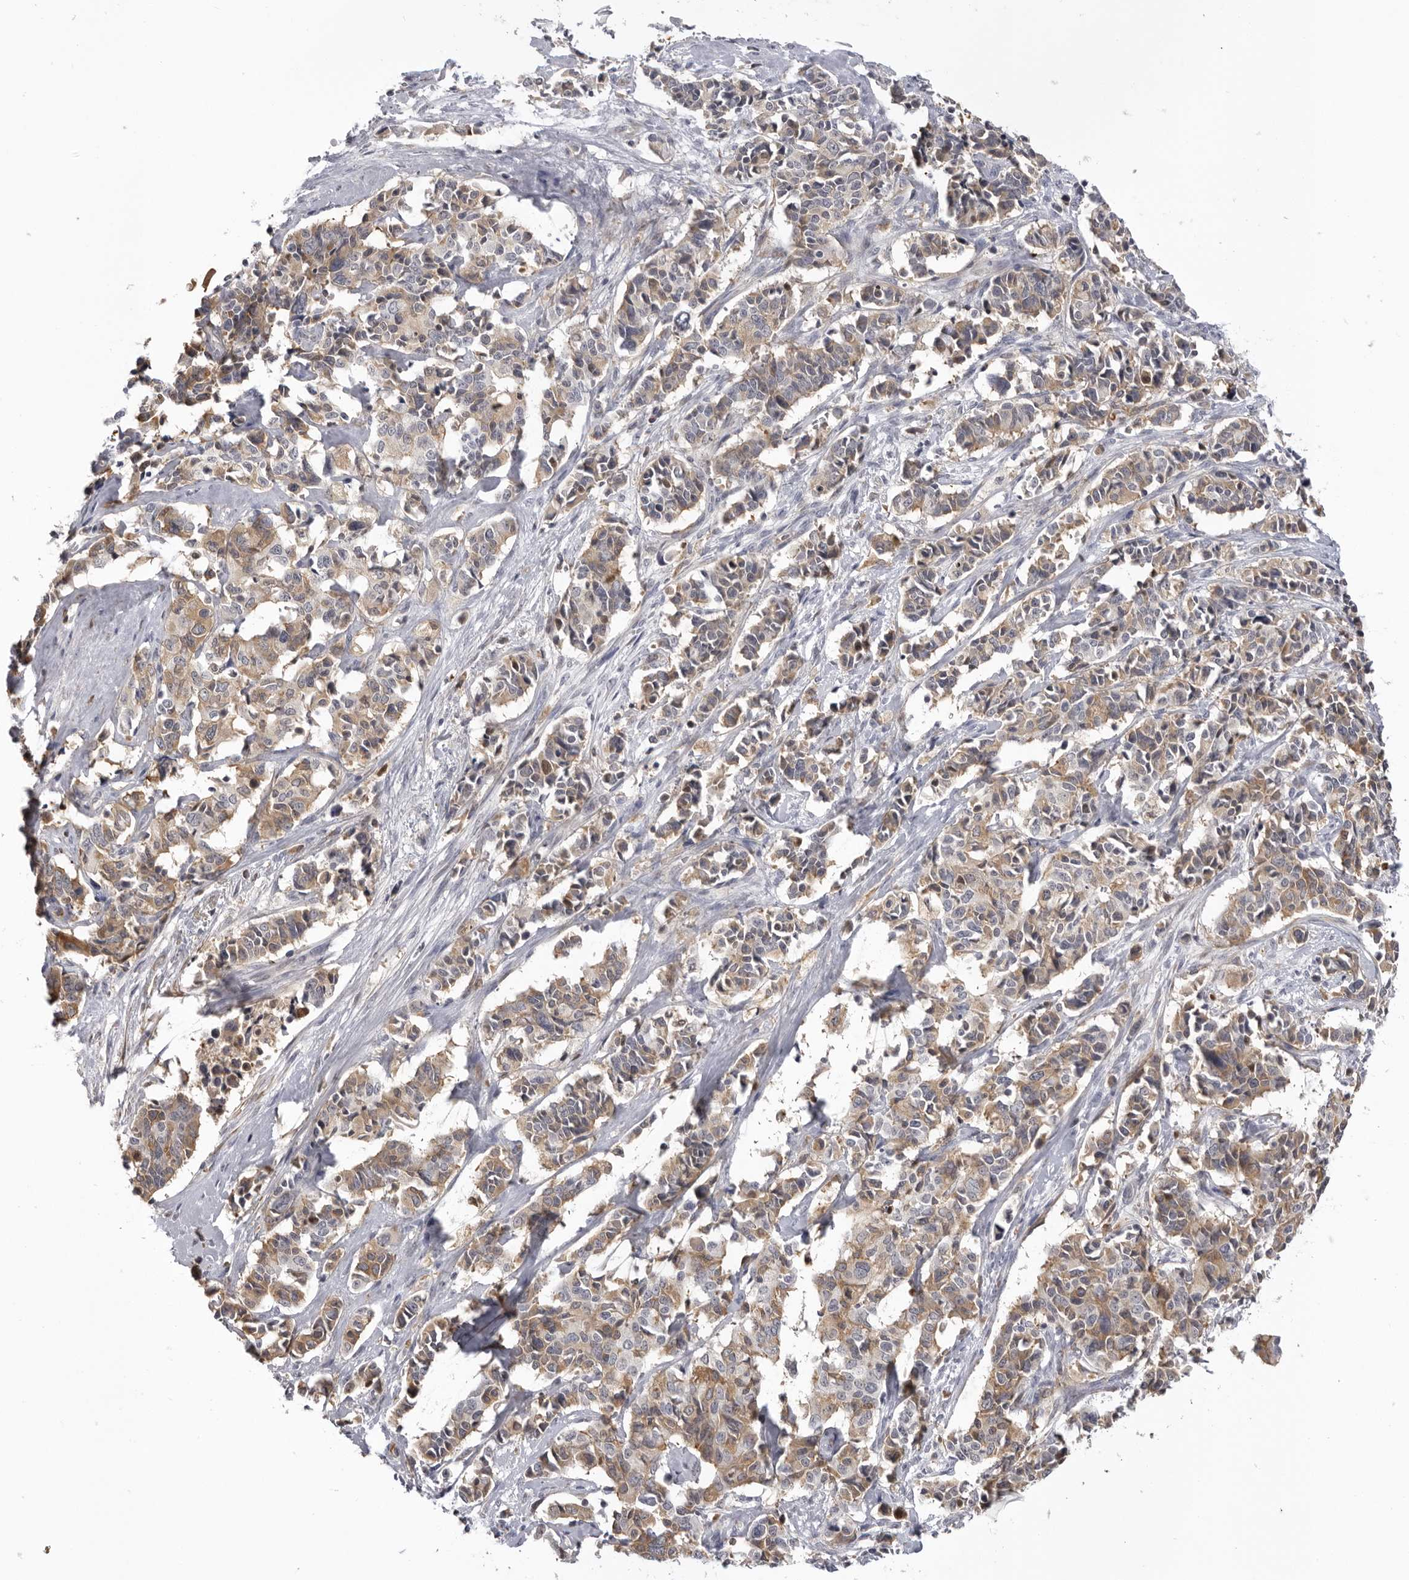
{"staining": {"intensity": "weak", "quantity": ">75%", "location": "cytoplasmic/membranous"}, "tissue": "cervical cancer", "cell_type": "Tumor cells", "image_type": "cancer", "snomed": [{"axis": "morphology", "description": "Normal tissue, NOS"}, {"axis": "morphology", "description": "Squamous cell carcinoma, NOS"}, {"axis": "topography", "description": "Cervix"}], "caption": "Immunohistochemistry staining of cervical cancer (squamous cell carcinoma), which reveals low levels of weak cytoplasmic/membranous positivity in about >75% of tumor cells indicating weak cytoplasmic/membranous protein positivity. The staining was performed using DAB (3,3'-diaminobenzidine) (brown) for protein detection and nuclei were counterstained in hematoxylin (blue).", "gene": "PLEKHF2", "patient": {"sex": "female", "age": 35}}